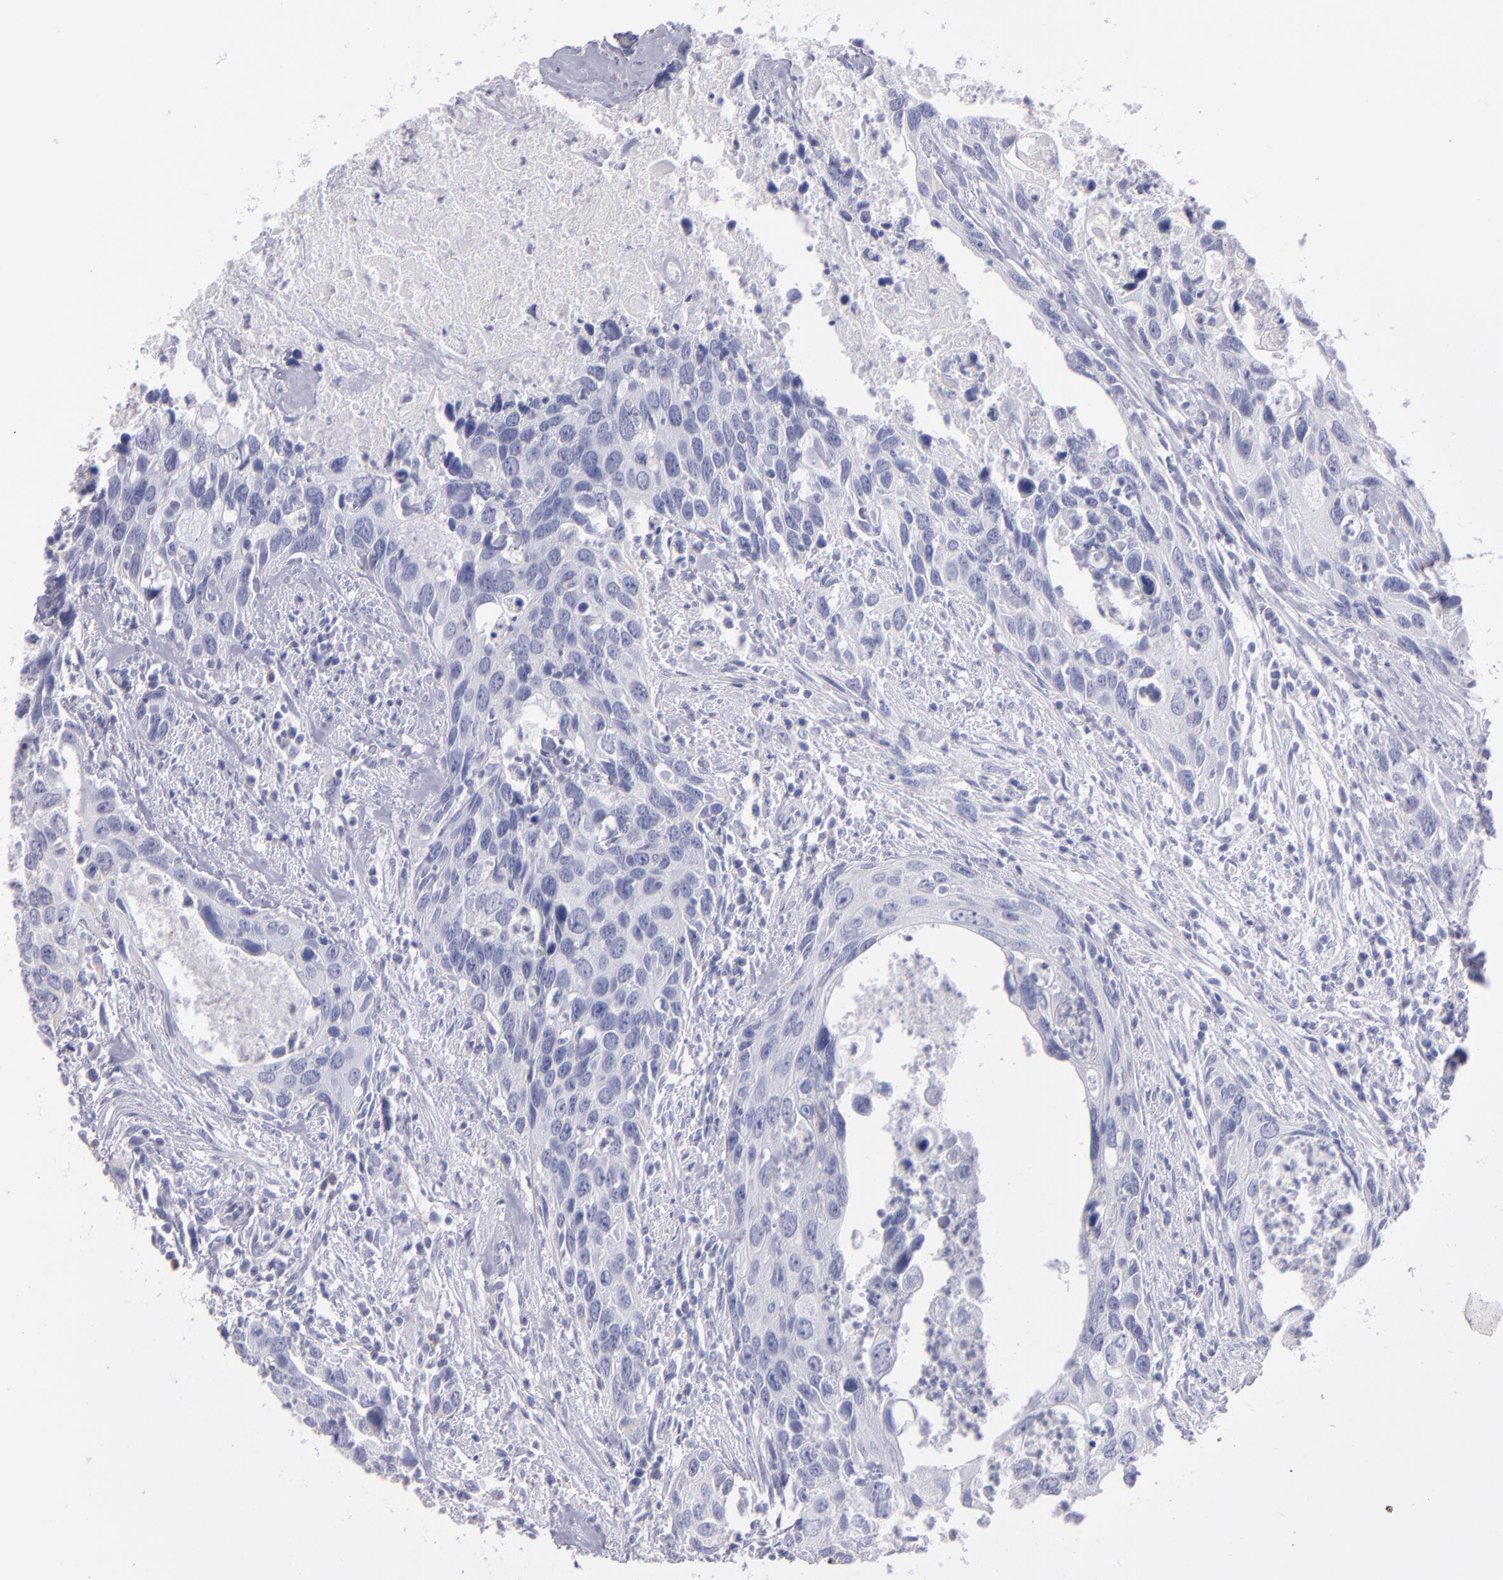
{"staining": {"intensity": "negative", "quantity": "none", "location": "none"}, "tissue": "urothelial cancer", "cell_type": "Tumor cells", "image_type": "cancer", "snomed": [{"axis": "morphology", "description": "Urothelial carcinoma, High grade"}, {"axis": "topography", "description": "Urinary bladder"}], "caption": "There is no significant staining in tumor cells of urothelial carcinoma (high-grade). The staining was performed using DAB to visualize the protein expression in brown, while the nuclei were stained in blue with hematoxylin (Magnification: 20x).", "gene": "TG", "patient": {"sex": "male", "age": 71}}